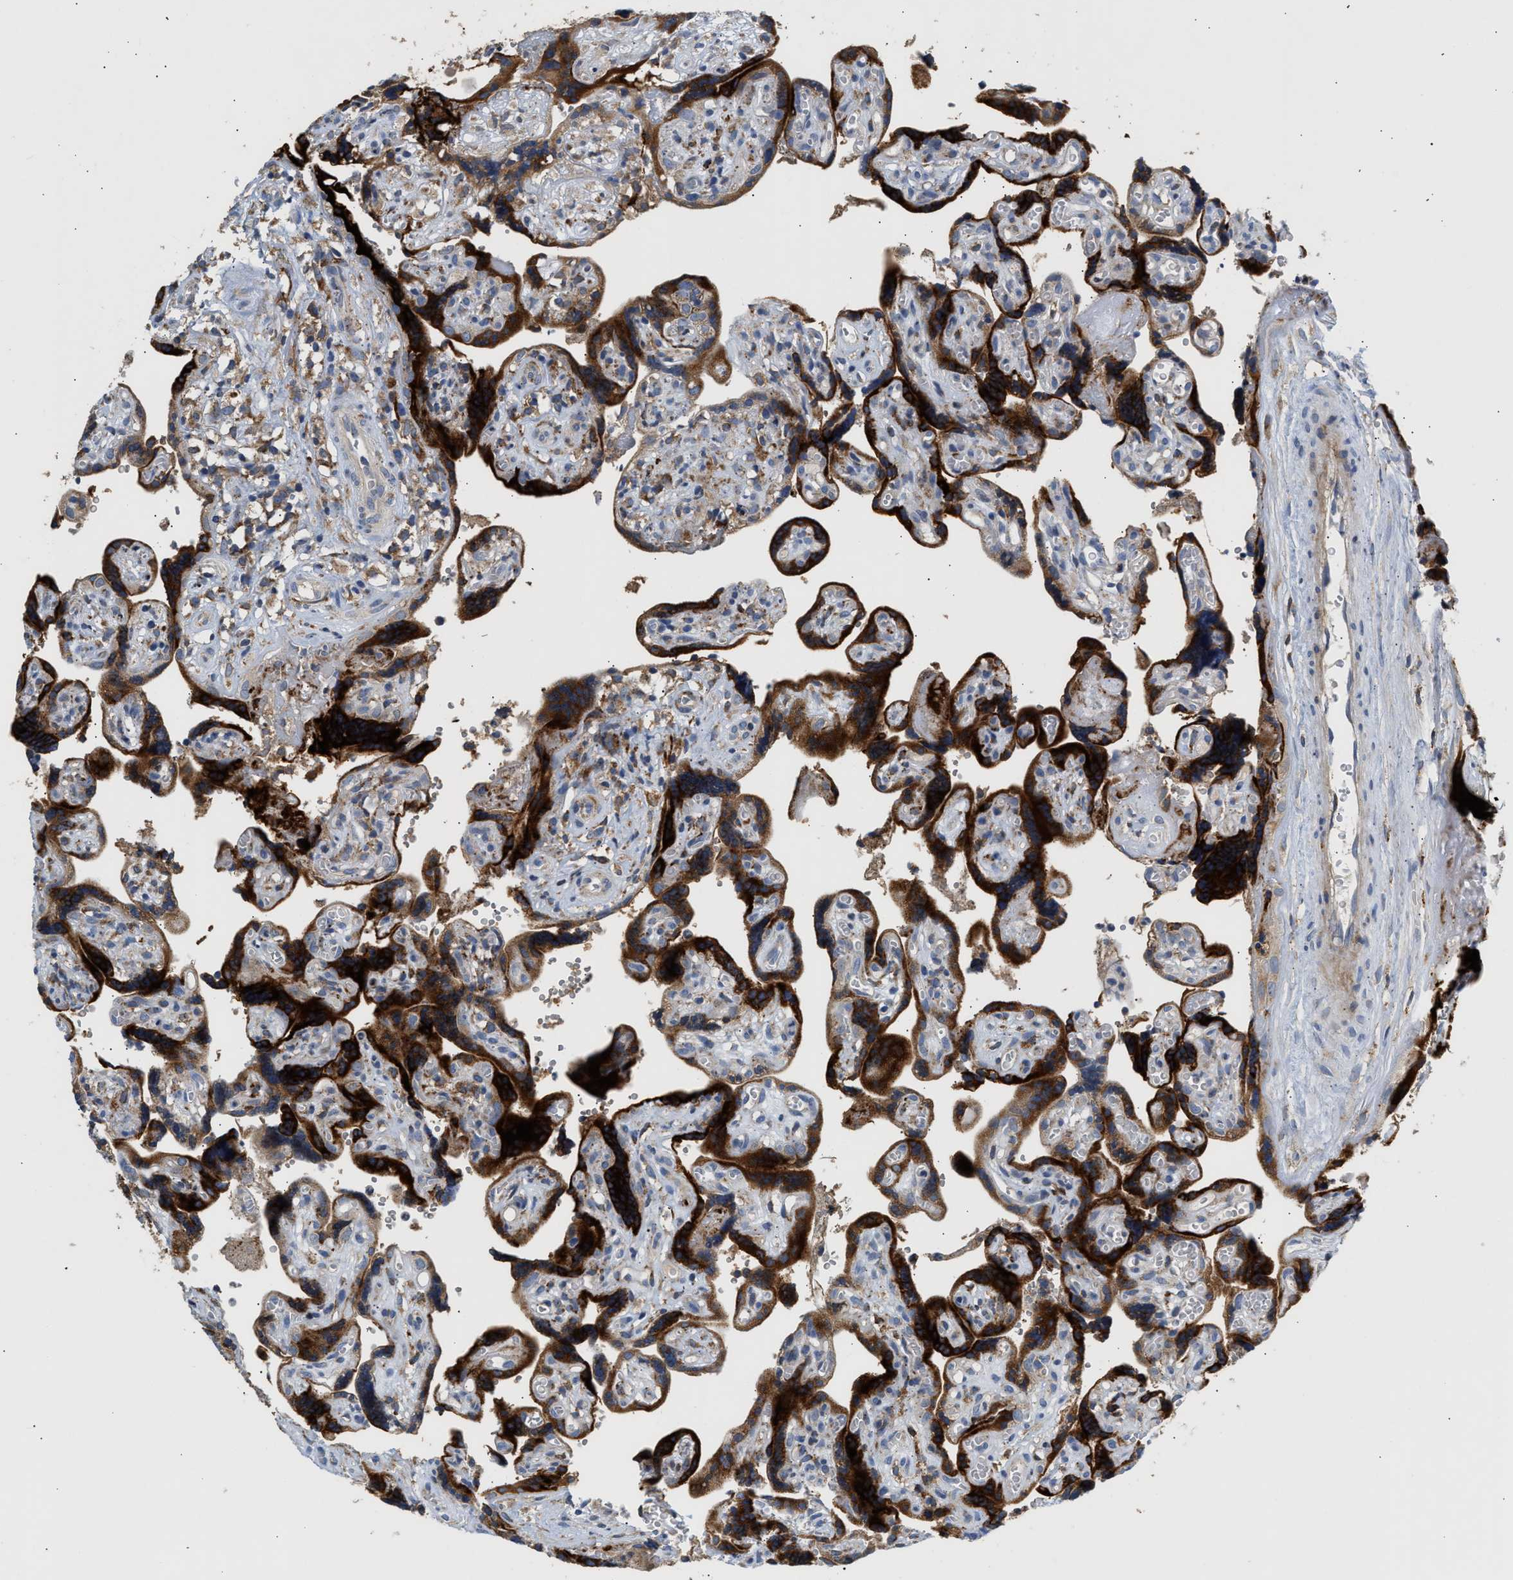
{"staining": {"intensity": "strong", "quantity": ">75%", "location": "cytoplasmic/membranous"}, "tissue": "placenta", "cell_type": "Decidual cells", "image_type": "normal", "snomed": [{"axis": "morphology", "description": "Normal tissue, NOS"}, {"axis": "topography", "description": "Placenta"}], "caption": "Immunohistochemistry photomicrograph of unremarkable human placenta stained for a protein (brown), which reveals high levels of strong cytoplasmic/membranous positivity in approximately >75% of decidual cells.", "gene": "AMZ1", "patient": {"sex": "female", "age": 30}}